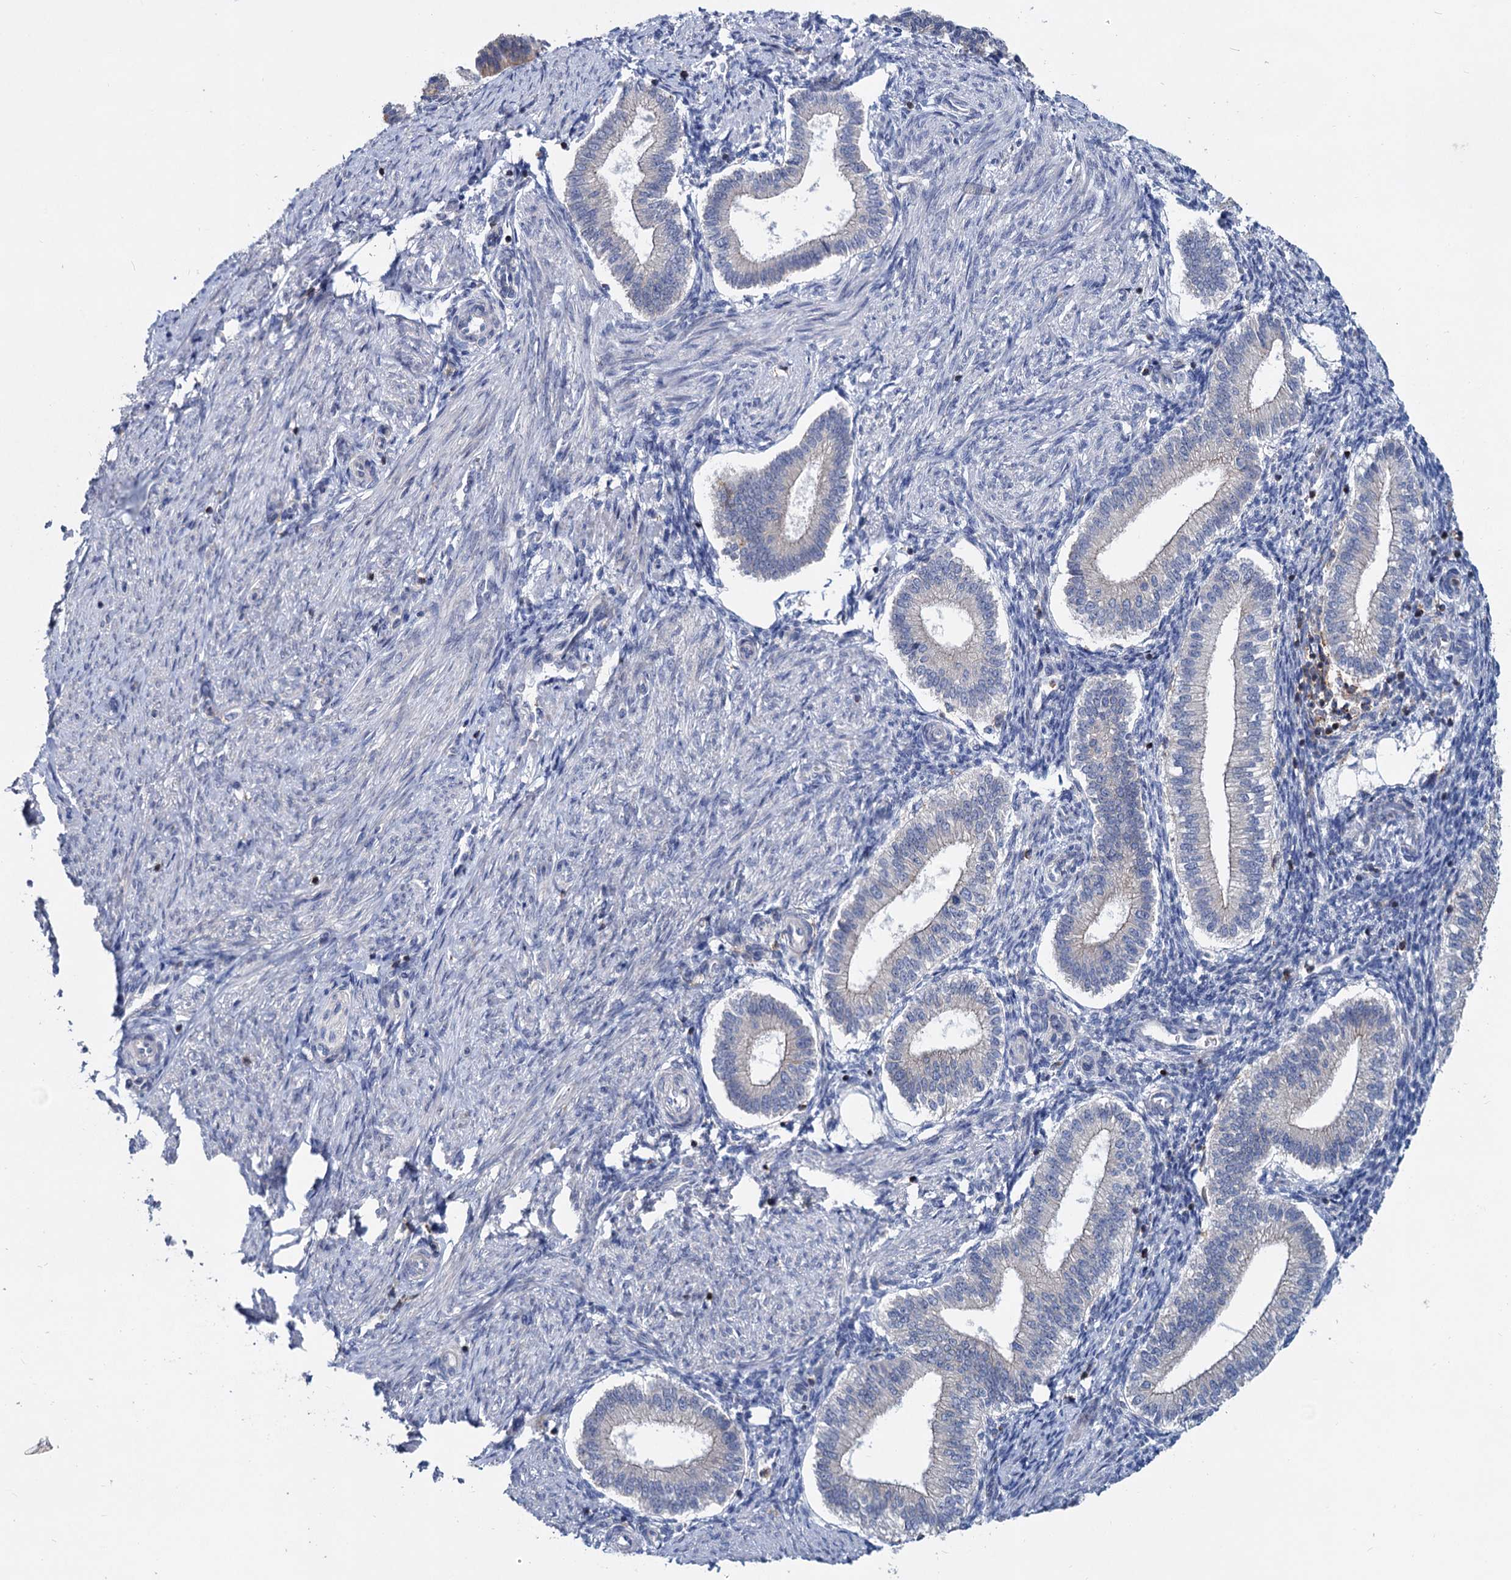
{"staining": {"intensity": "negative", "quantity": "none", "location": "none"}, "tissue": "endometrium", "cell_type": "Cells in endometrial stroma", "image_type": "normal", "snomed": [{"axis": "morphology", "description": "Normal tissue, NOS"}, {"axis": "topography", "description": "Endometrium"}], "caption": "IHC micrograph of unremarkable endometrium: human endometrium stained with DAB (3,3'-diaminobenzidine) shows no significant protein expression in cells in endometrial stroma.", "gene": "LRCH4", "patient": {"sex": "female", "age": 24}}